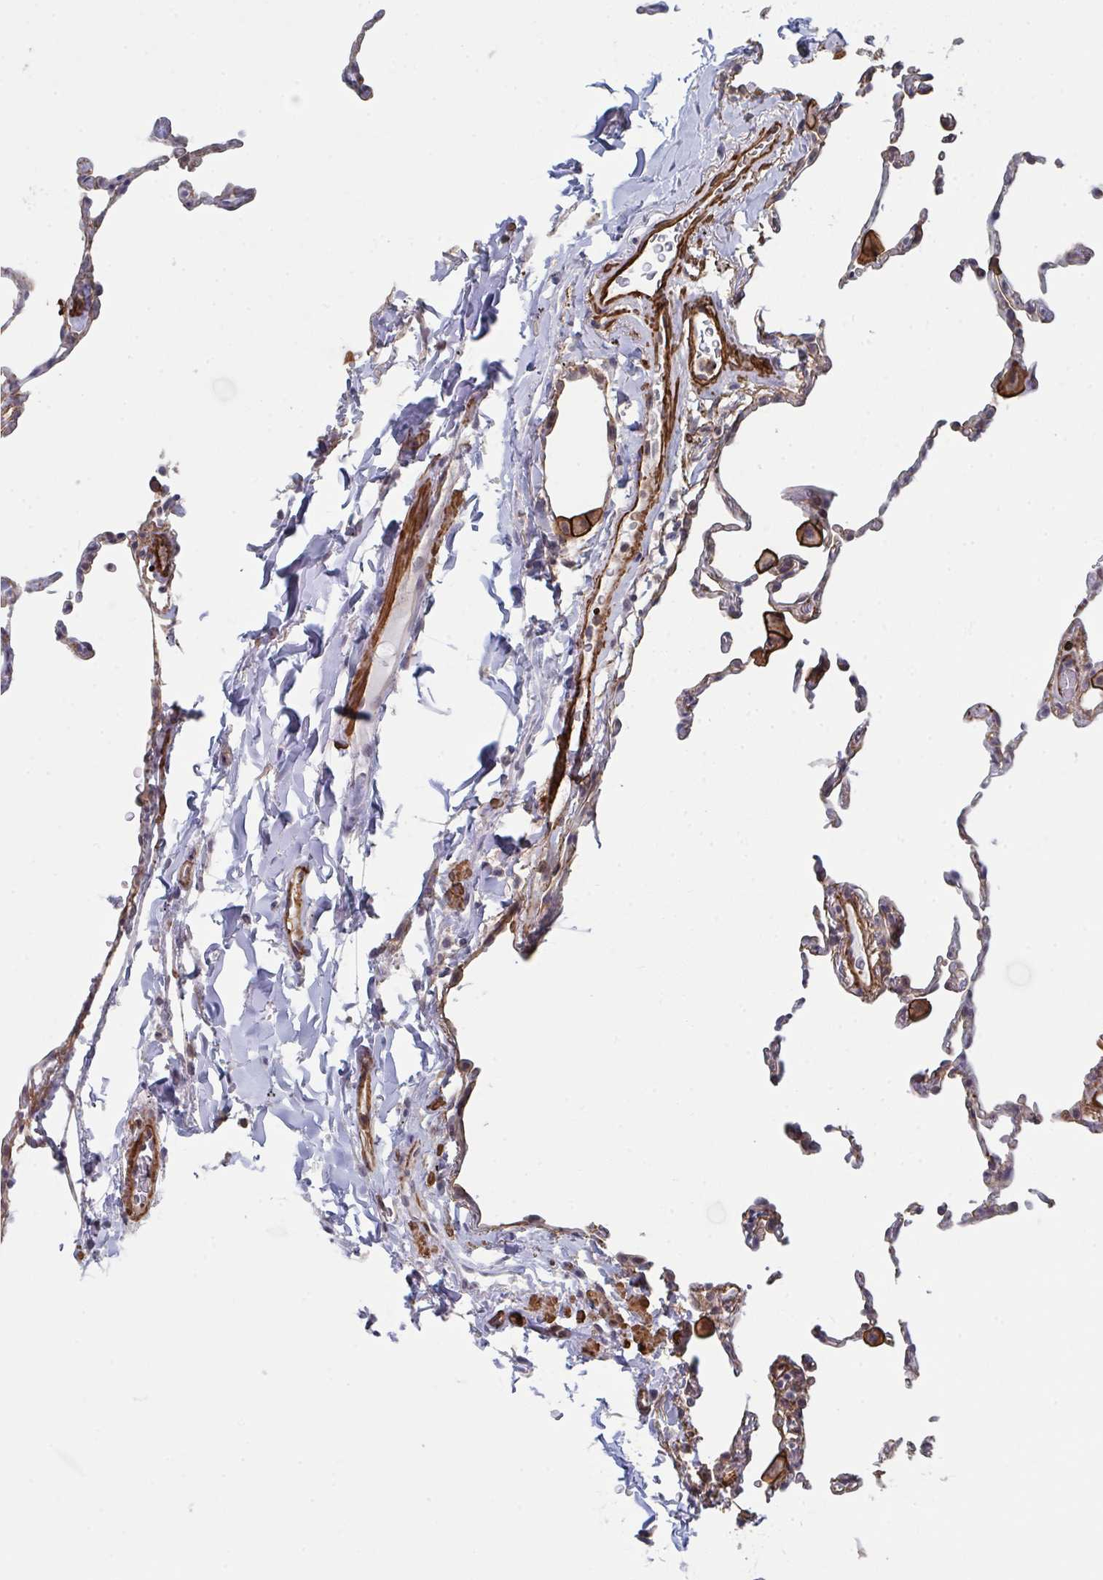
{"staining": {"intensity": "negative", "quantity": "none", "location": "none"}, "tissue": "lung", "cell_type": "Alveolar cells", "image_type": "normal", "snomed": [{"axis": "morphology", "description": "Normal tissue, NOS"}, {"axis": "topography", "description": "Lung"}], "caption": "Benign lung was stained to show a protein in brown. There is no significant positivity in alveolar cells.", "gene": "NEURL4", "patient": {"sex": "female", "age": 57}}